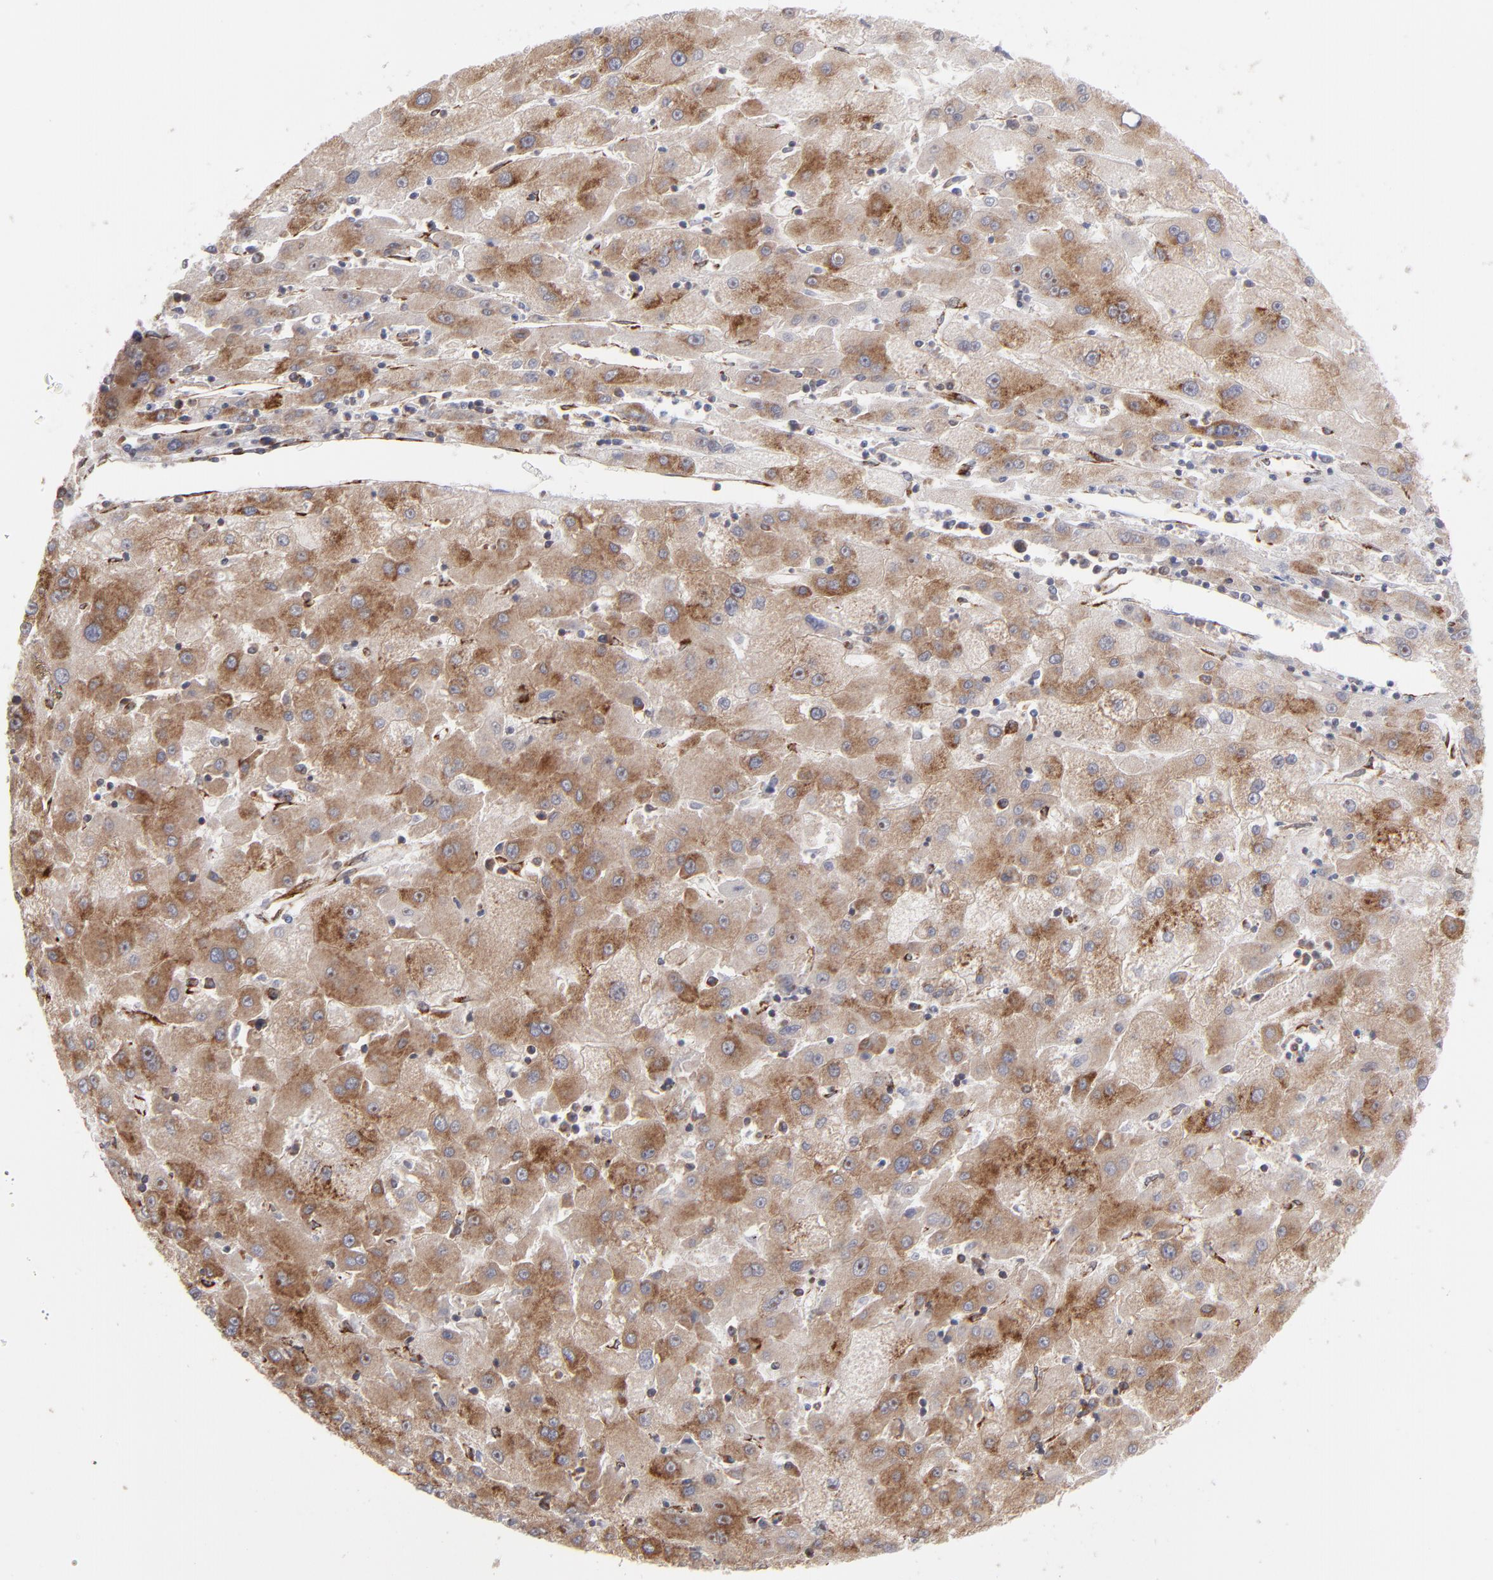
{"staining": {"intensity": "moderate", "quantity": "25%-75%", "location": "cytoplasmic/membranous"}, "tissue": "liver cancer", "cell_type": "Tumor cells", "image_type": "cancer", "snomed": [{"axis": "morphology", "description": "Carcinoma, Hepatocellular, NOS"}, {"axis": "topography", "description": "Liver"}], "caption": "Immunohistochemistry (IHC) histopathology image of liver cancer (hepatocellular carcinoma) stained for a protein (brown), which reveals medium levels of moderate cytoplasmic/membranous positivity in about 25%-75% of tumor cells.", "gene": "KTN1", "patient": {"sex": "male", "age": 72}}